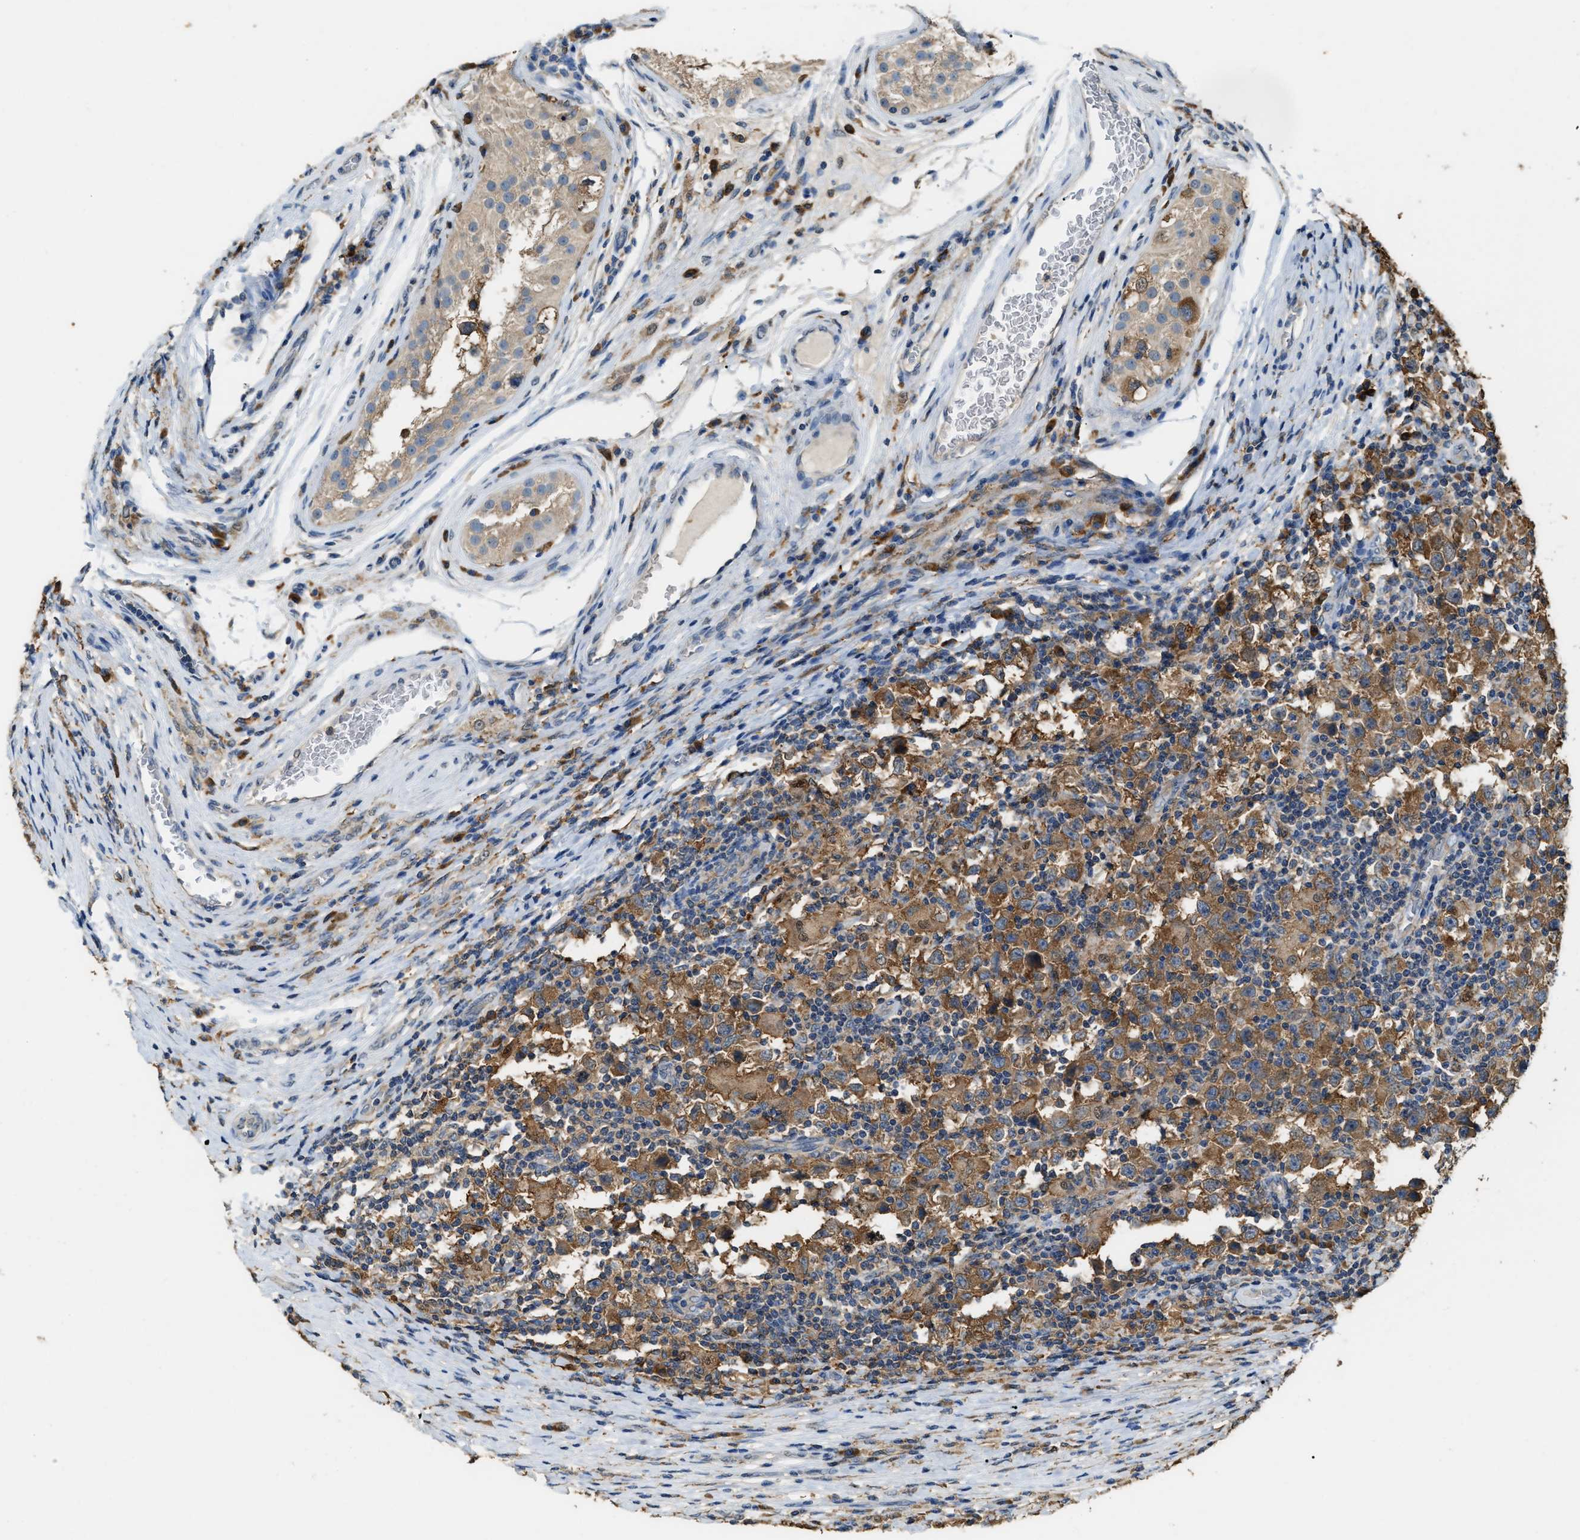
{"staining": {"intensity": "moderate", "quantity": ">75%", "location": "cytoplasmic/membranous"}, "tissue": "testis cancer", "cell_type": "Tumor cells", "image_type": "cancer", "snomed": [{"axis": "morphology", "description": "Carcinoma, Embryonal, NOS"}, {"axis": "topography", "description": "Testis"}], "caption": "A brown stain shows moderate cytoplasmic/membranous positivity of a protein in human testis cancer (embryonal carcinoma) tumor cells. (Brightfield microscopy of DAB IHC at high magnification).", "gene": "GCN1", "patient": {"sex": "male", "age": 21}}